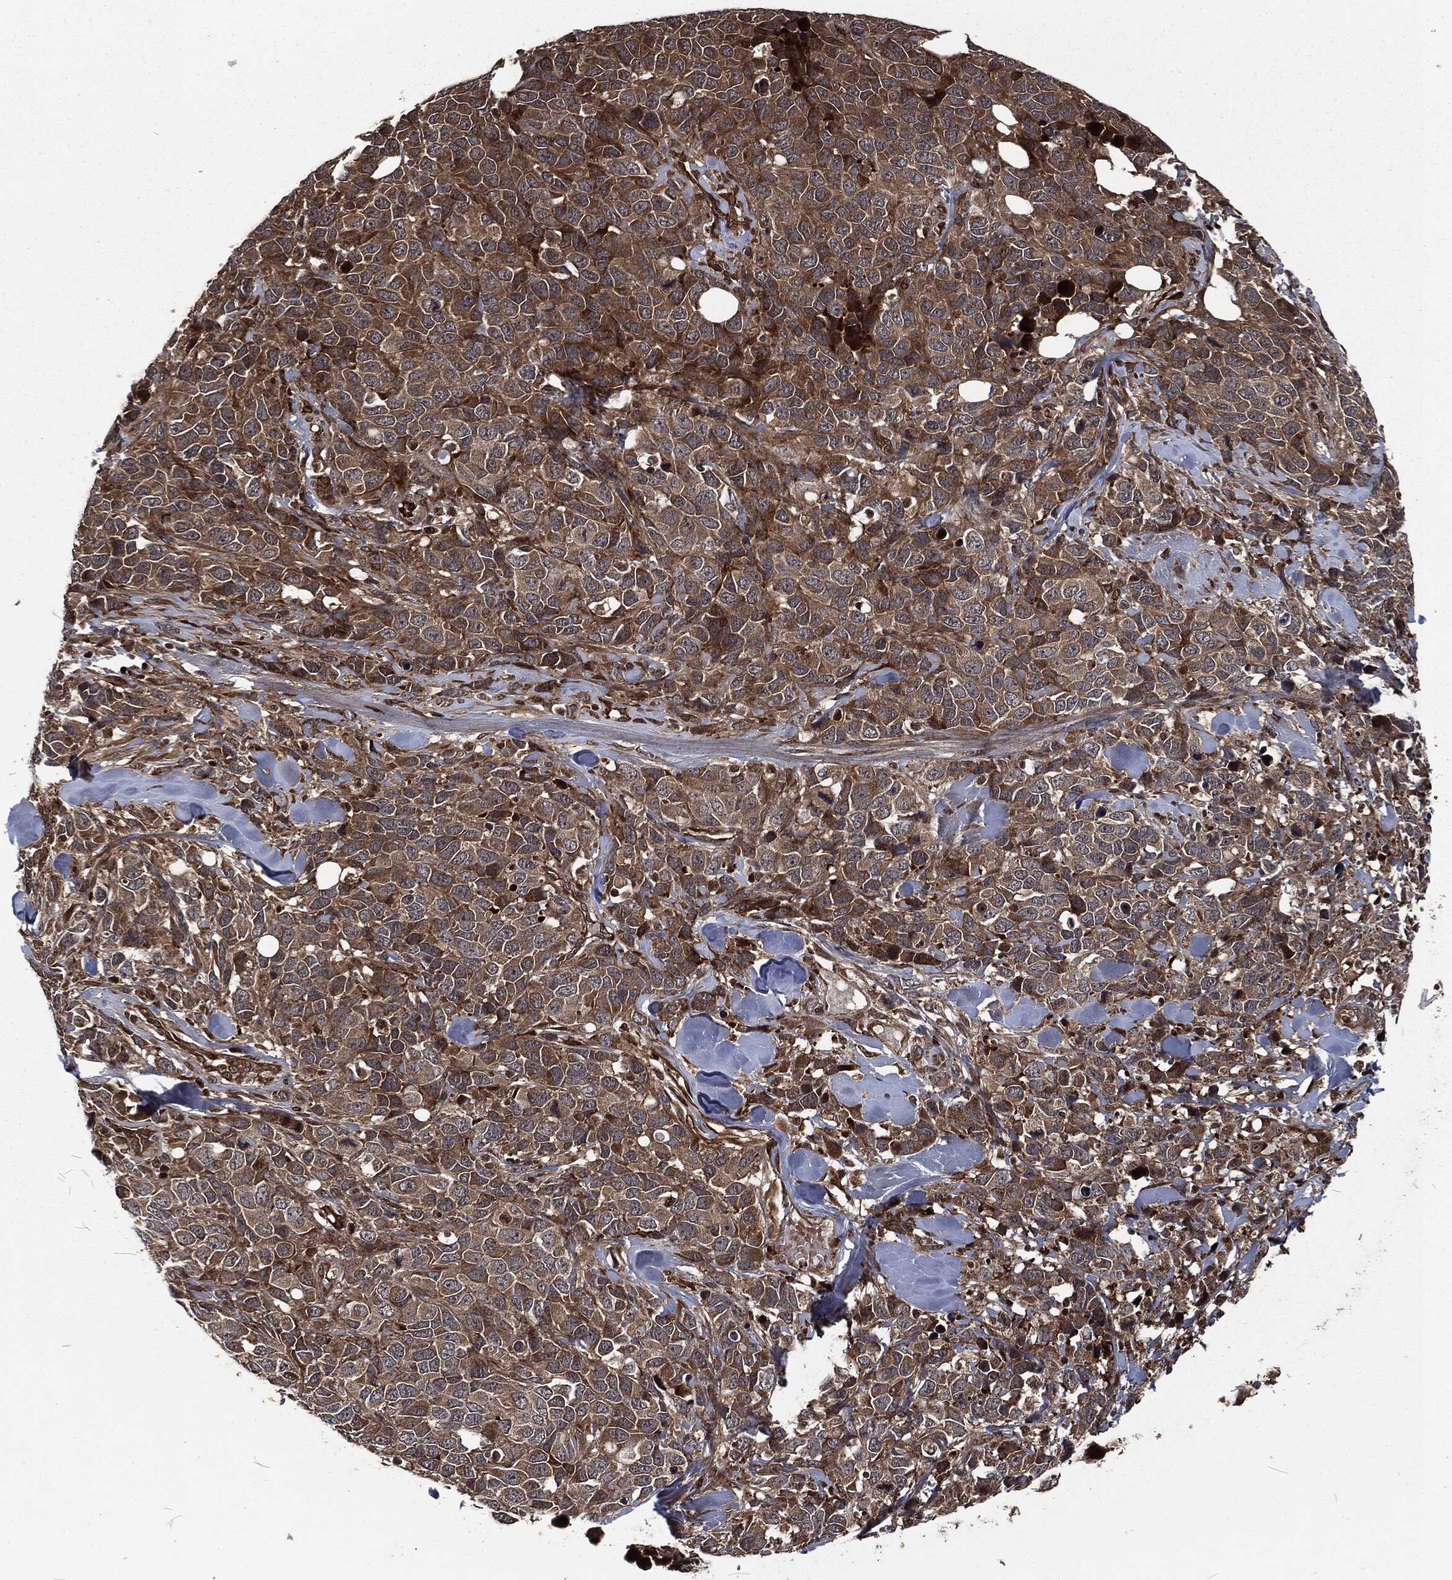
{"staining": {"intensity": "moderate", "quantity": "25%-75%", "location": "cytoplasmic/membranous"}, "tissue": "melanoma", "cell_type": "Tumor cells", "image_type": "cancer", "snomed": [{"axis": "morphology", "description": "Malignant melanoma, Metastatic site"}, {"axis": "topography", "description": "Skin"}], "caption": "Brown immunohistochemical staining in human malignant melanoma (metastatic site) displays moderate cytoplasmic/membranous staining in about 25%-75% of tumor cells. Immunohistochemistry (ihc) stains the protein in brown and the nuclei are stained blue.", "gene": "CMPK2", "patient": {"sex": "male", "age": 84}}